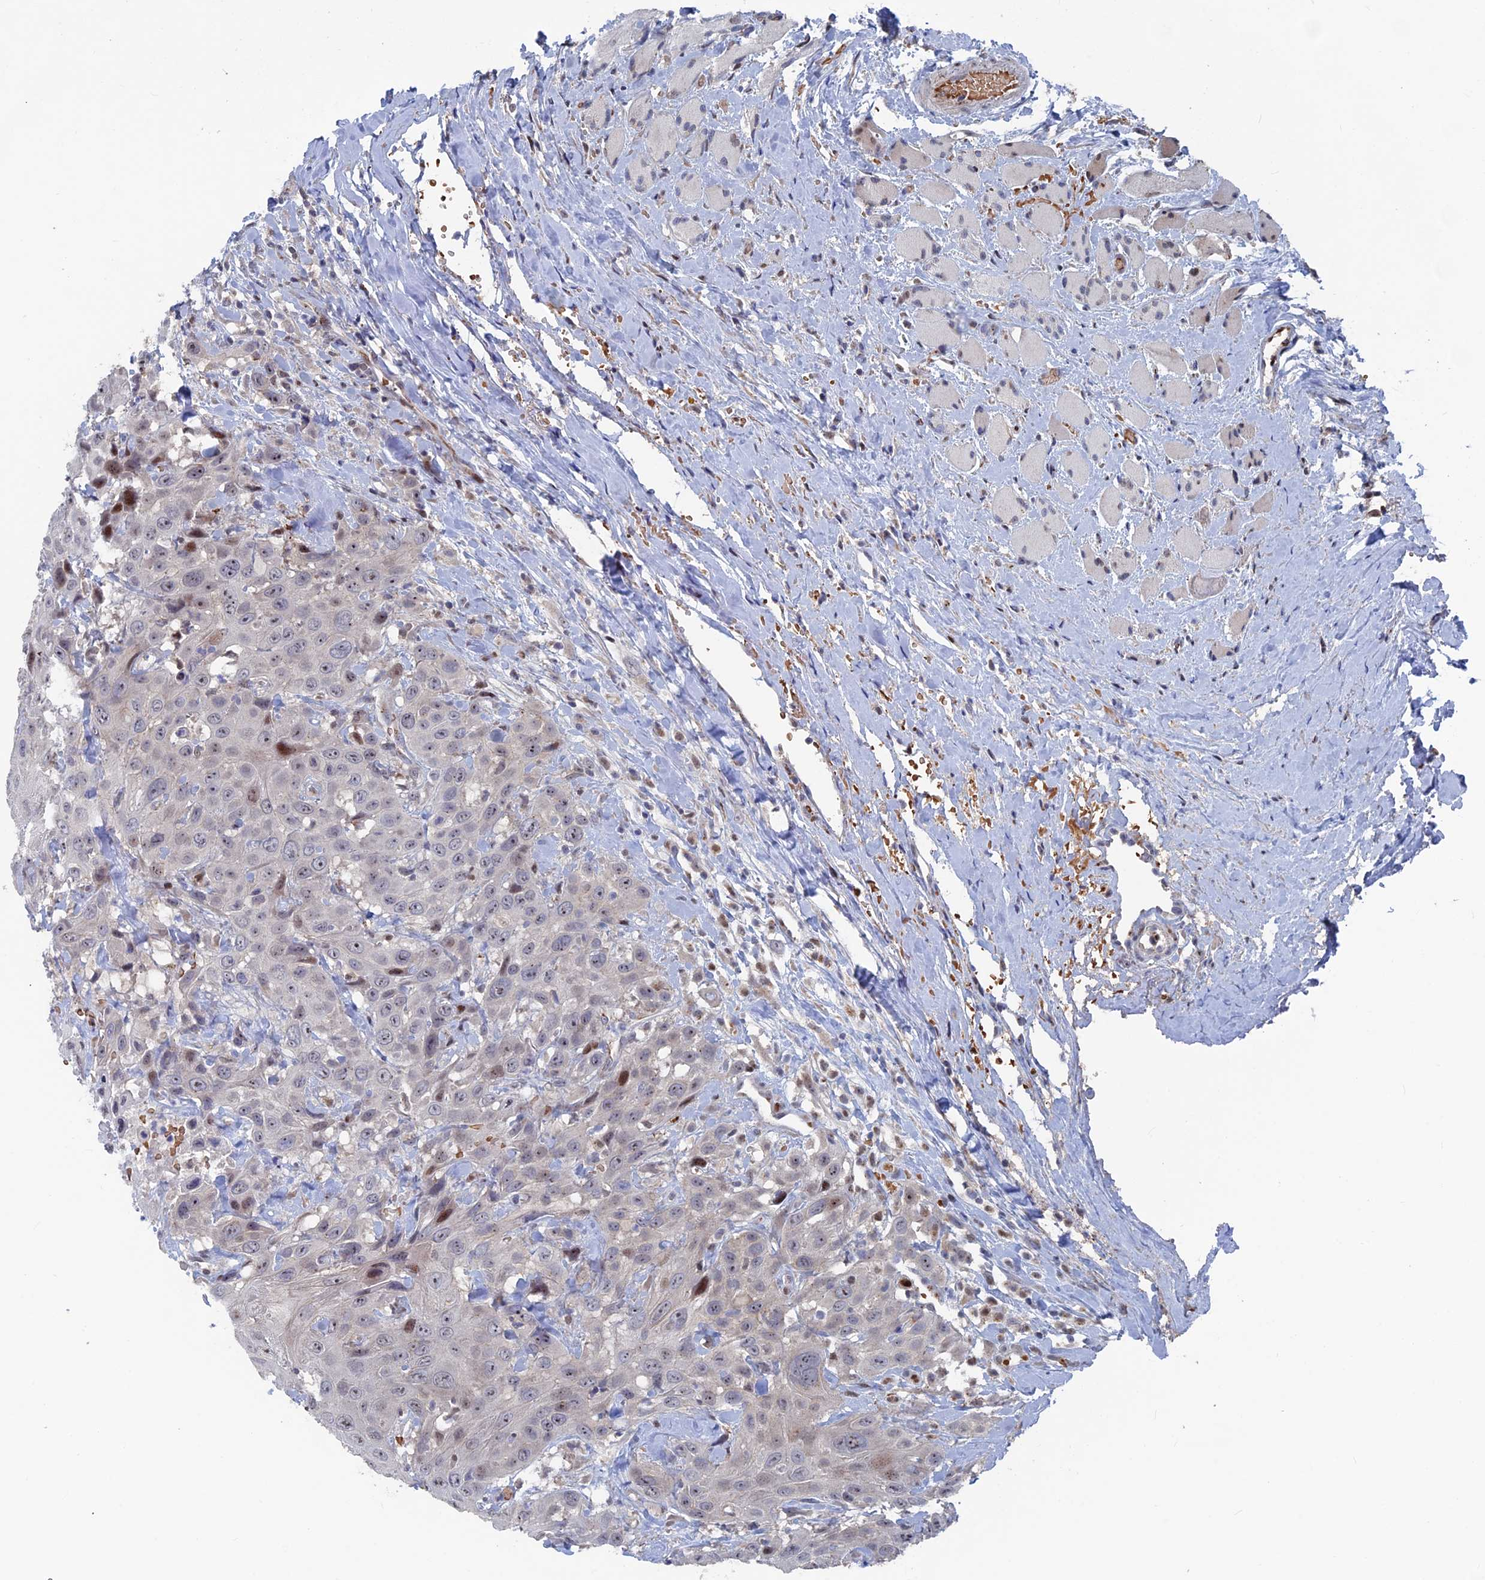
{"staining": {"intensity": "moderate", "quantity": "<25%", "location": "nuclear"}, "tissue": "head and neck cancer", "cell_type": "Tumor cells", "image_type": "cancer", "snomed": [{"axis": "morphology", "description": "Squamous cell carcinoma, NOS"}, {"axis": "topography", "description": "Head-Neck"}], "caption": "Approximately <25% of tumor cells in human head and neck cancer (squamous cell carcinoma) show moderate nuclear protein expression as visualized by brown immunohistochemical staining.", "gene": "SH3D21", "patient": {"sex": "male", "age": 81}}